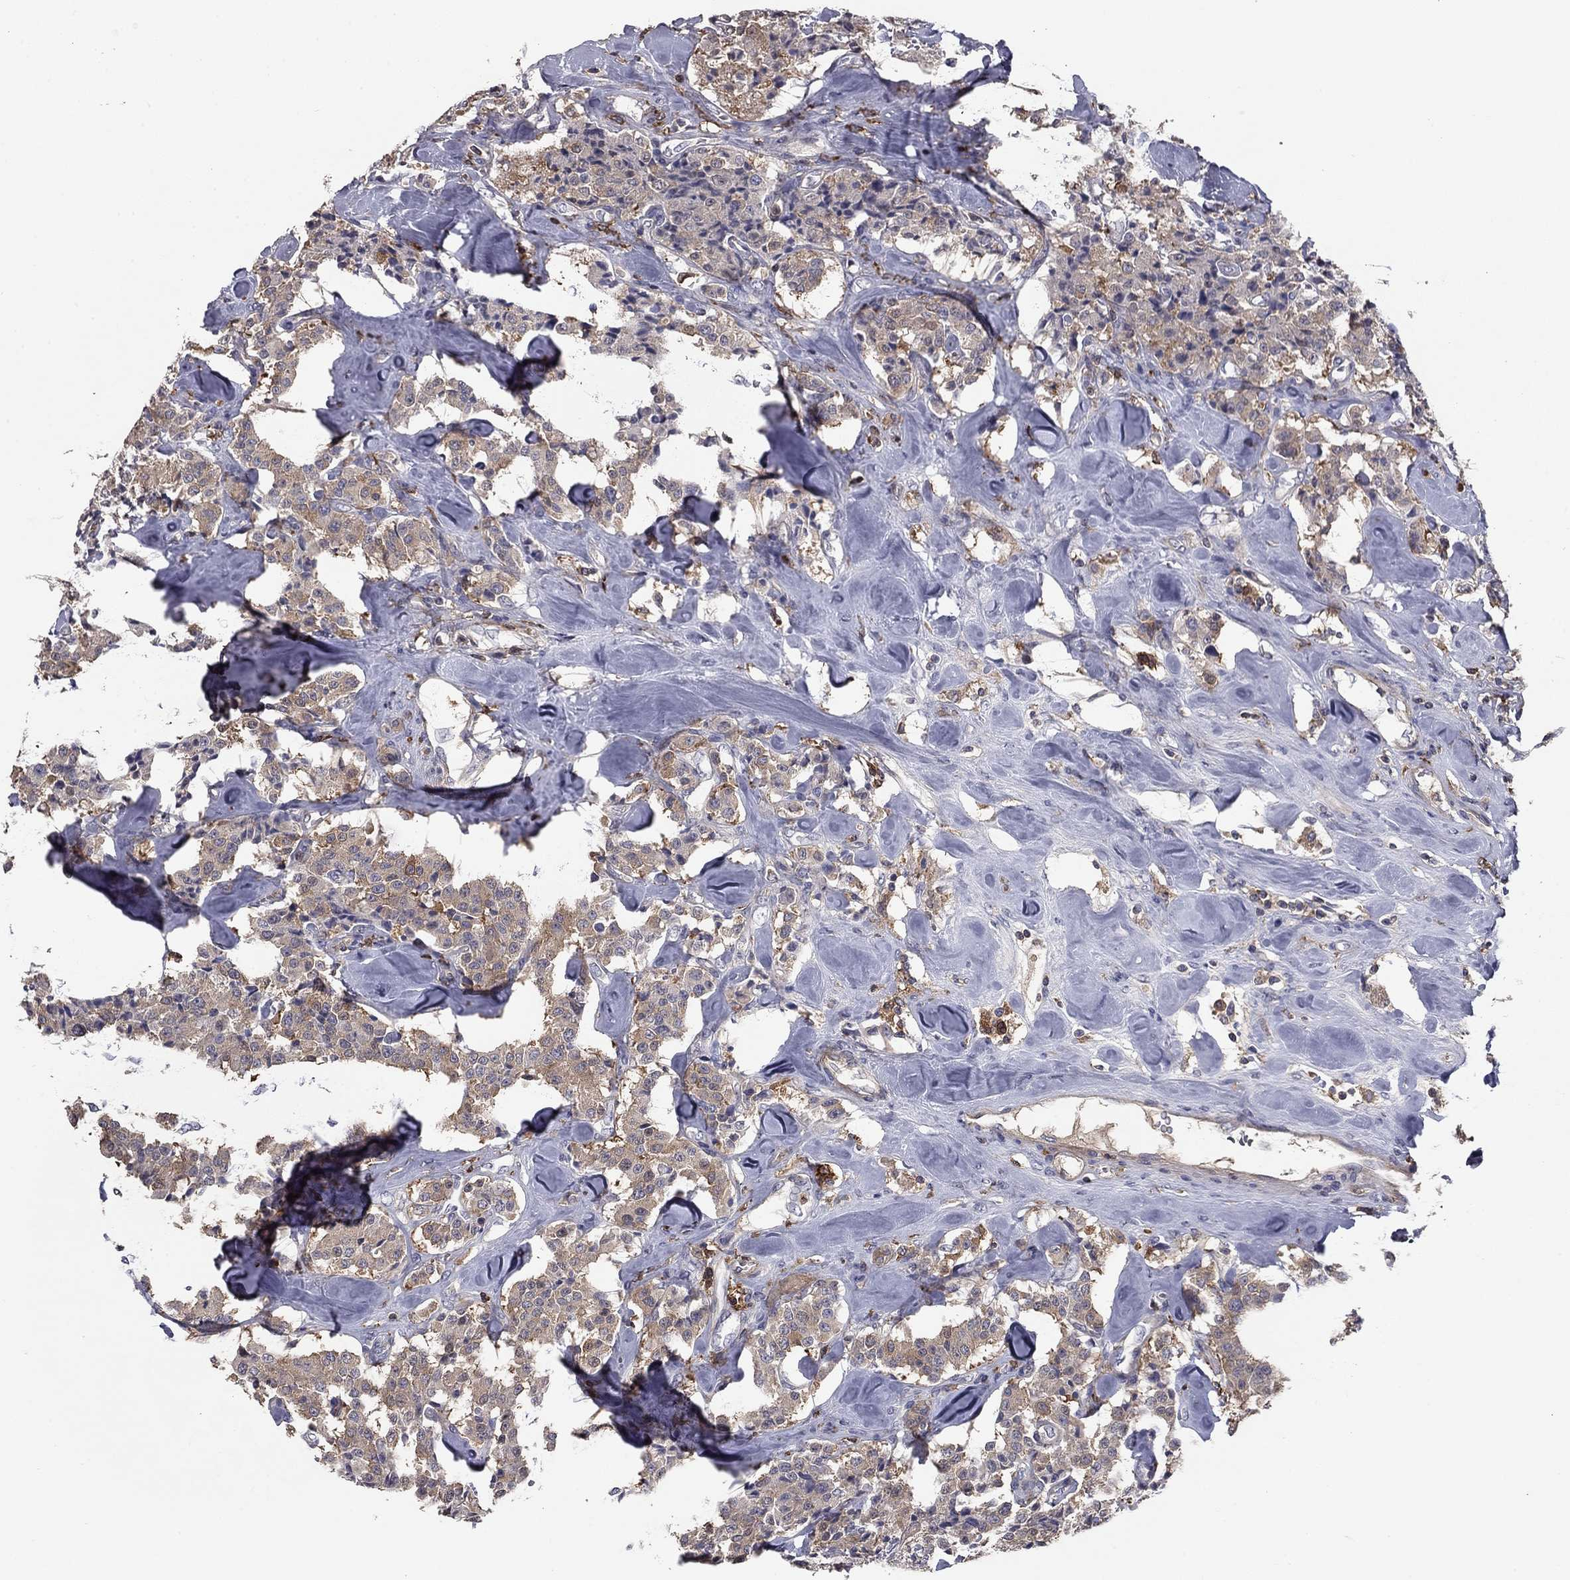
{"staining": {"intensity": "weak", "quantity": "25%-75%", "location": "cytoplasmic/membranous"}, "tissue": "carcinoid", "cell_type": "Tumor cells", "image_type": "cancer", "snomed": [{"axis": "morphology", "description": "Carcinoid, malignant, NOS"}, {"axis": "topography", "description": "Pancreas"}], "caption": "Human carcinoid (malignant) stained for a protein (brown) reveals weak cytoplasmic/membranous positive positivity in about 25%-75% of tumor cells.", "gene": "PLCB2", "patient": {"sex": "male", "age": 41}}